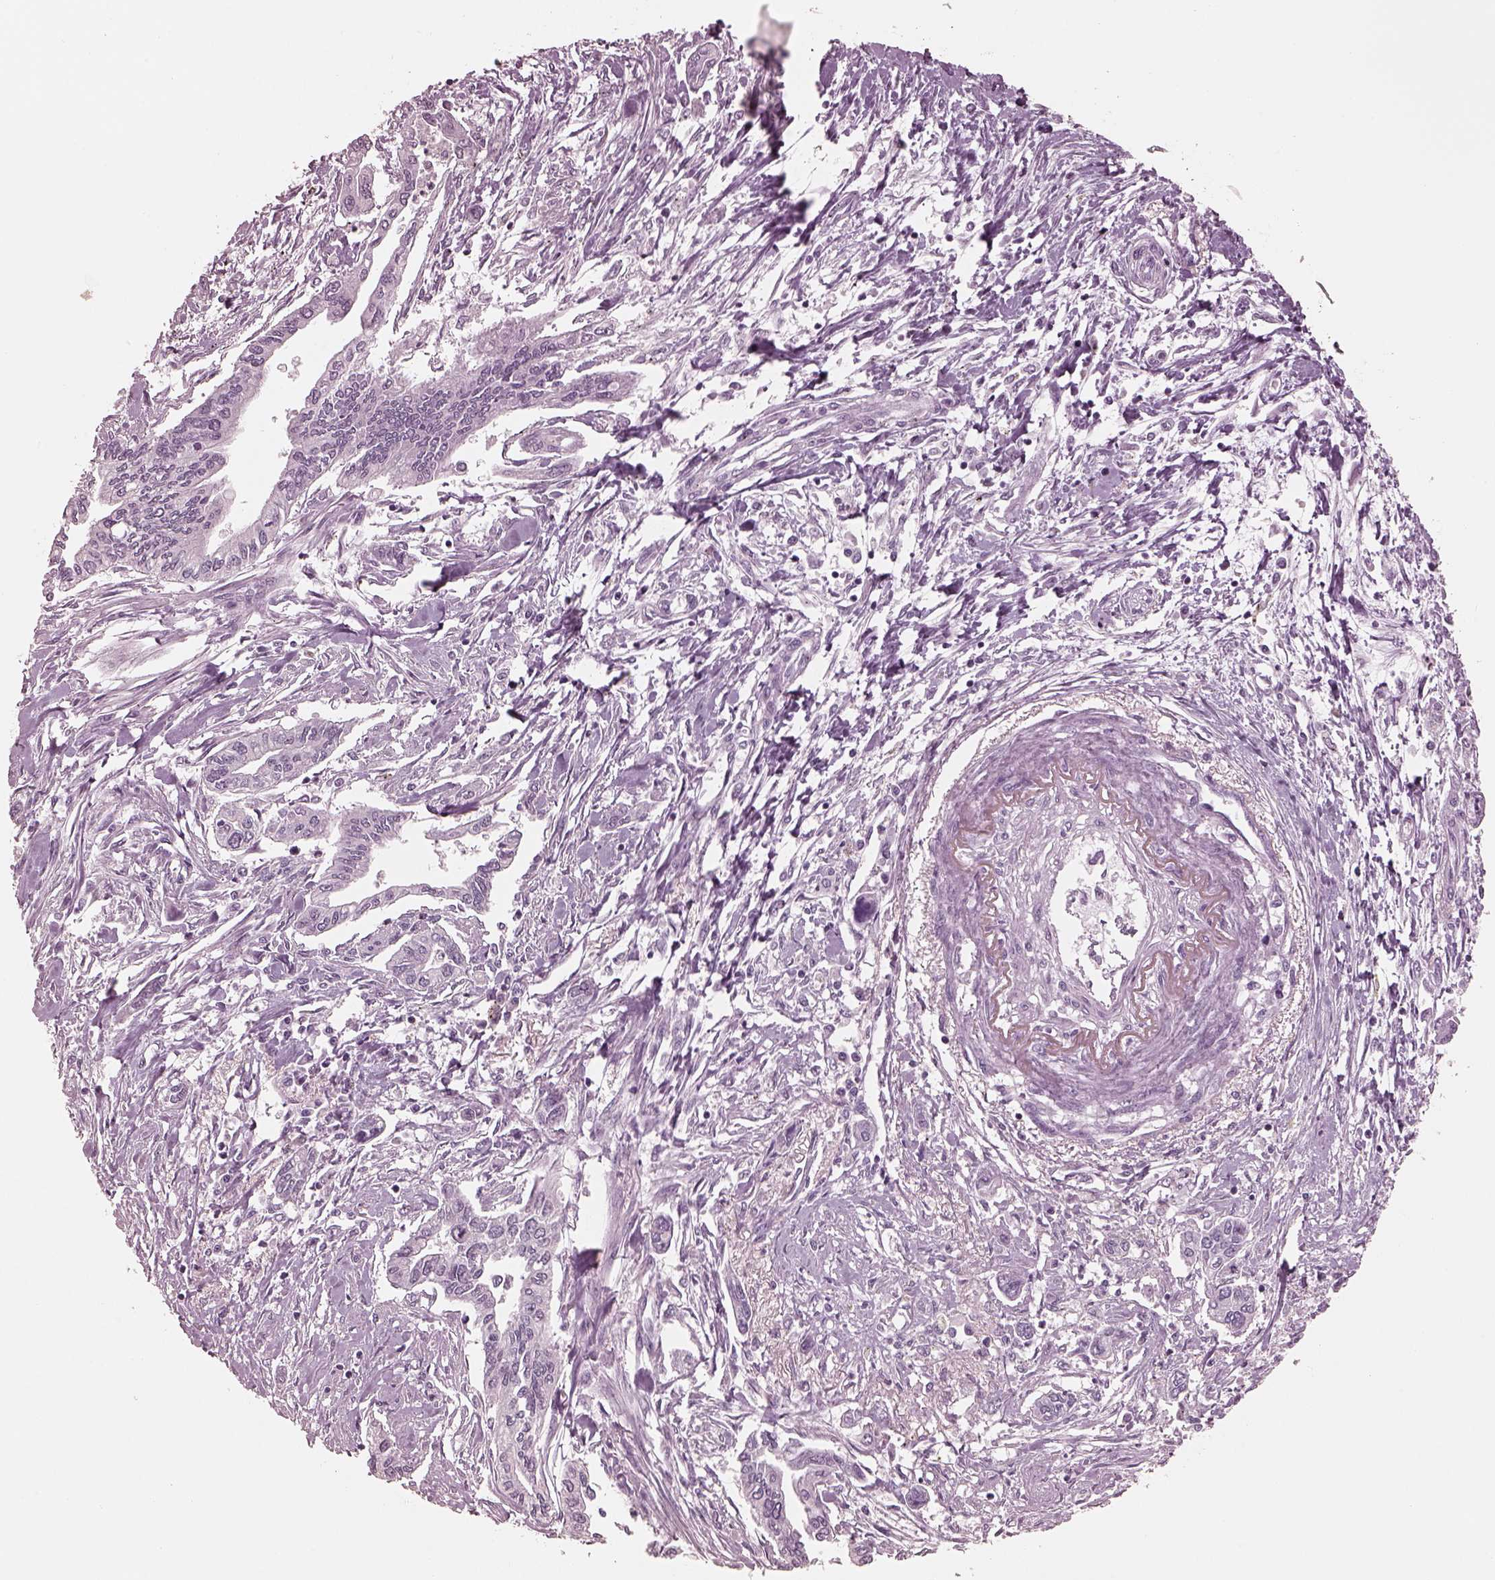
{"staining": {"intensity": "negative", "quantity": "none", "location": "none"}, "tissue": "pancreatic cancer", "cell_type": "Tumor cells", "image_type": "cancer", "snomed": [{"axis": "morphology", "description": "Adenocarcinoma, NOS"}, {"axis": "topography", "description": "Pancreas"}], "caption": "Pancreatic adenocarcinoma was stained to show a protein in brown. There is no significant positivity in tumor cells.", "gene": "CSH1", "patient": {"sex": "male", "age": 60}}